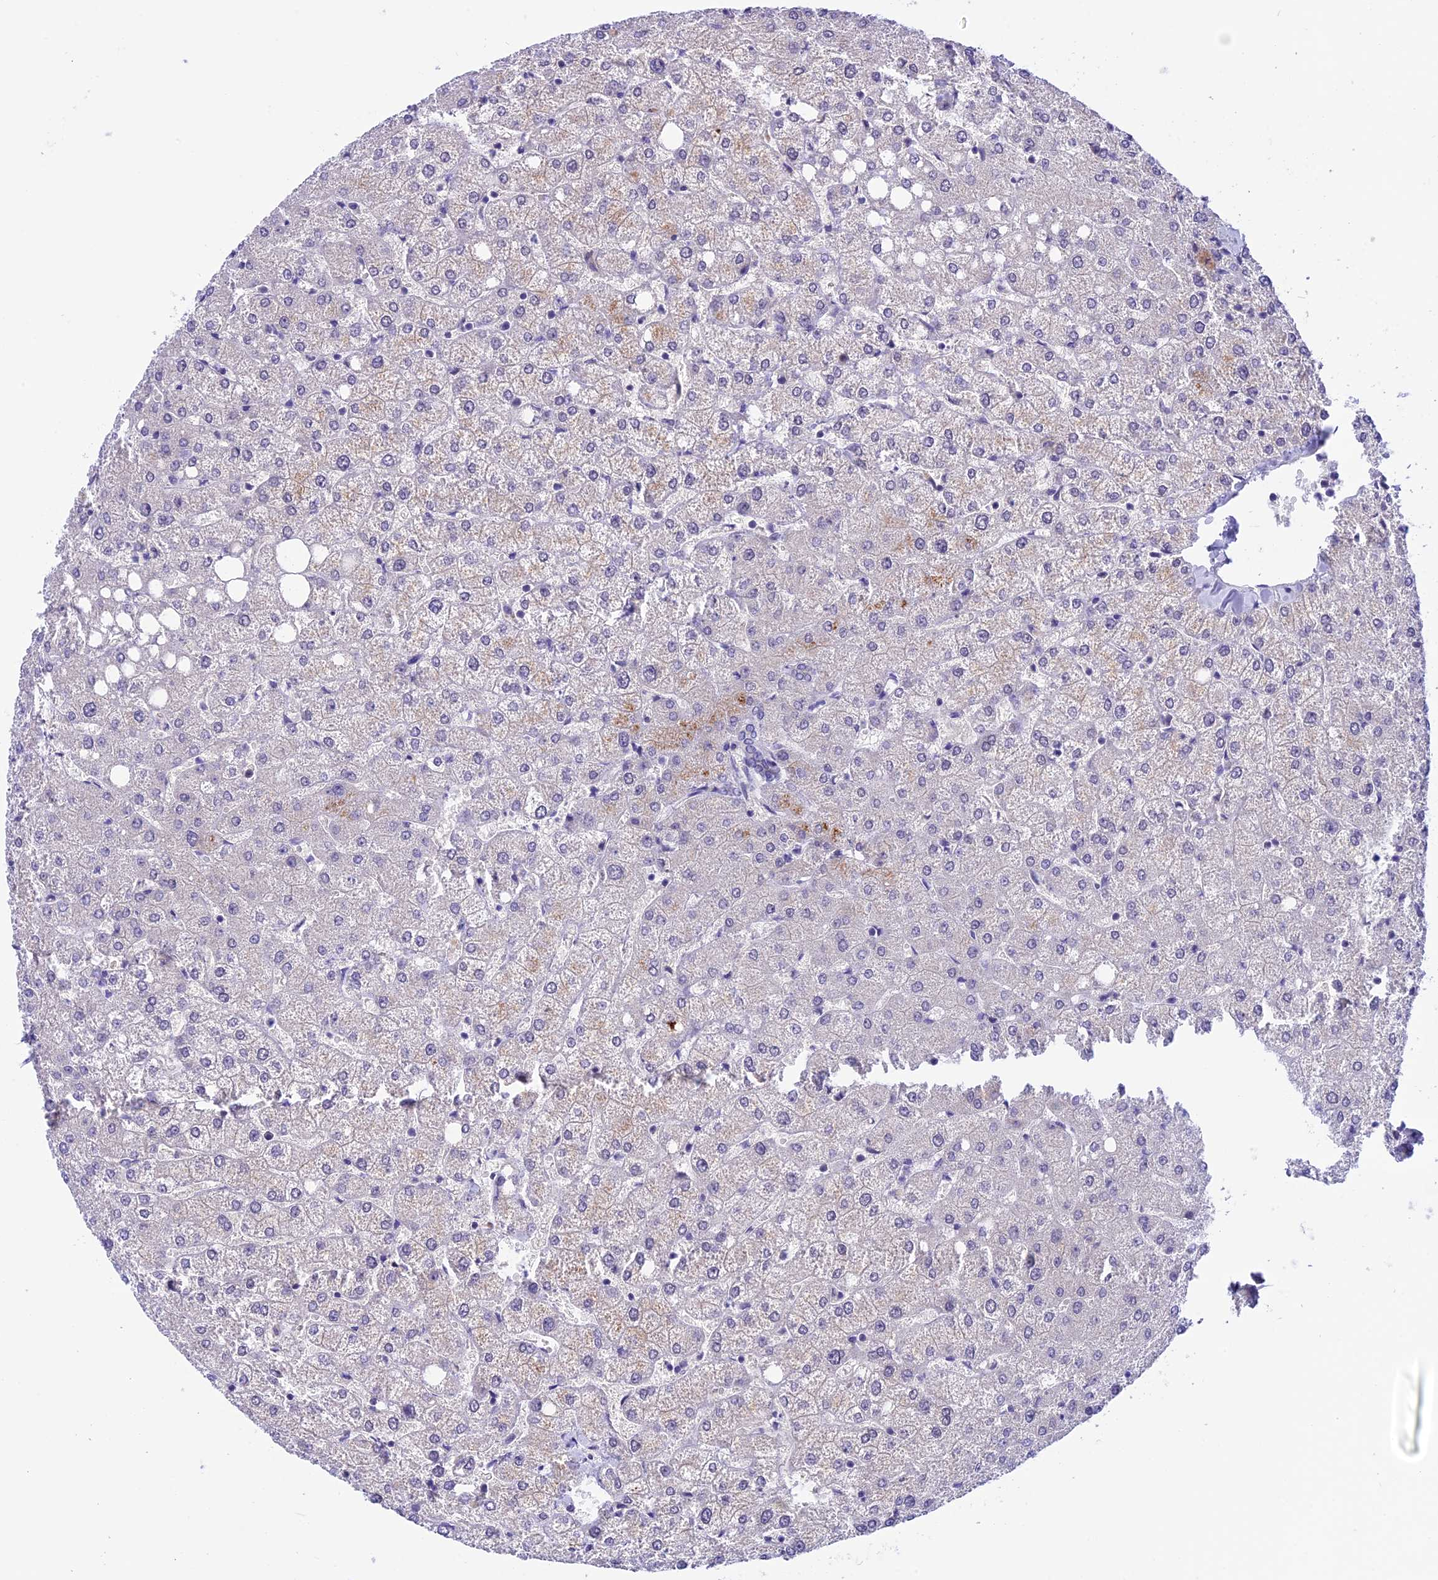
{"staining": {"intensity": "negative", "quantity": "none", "location": "none"}, "tissue": "liver", "cell_type": "Cholangiocytes", "image_type": "normal", "snomed": [{"axis": "morphology", "description": "Normal tissue, NOS"}, {"axis": "topography", "description": "Liver"}], "caption": "Immunohistochemistry (IHC) of normal liver demonstrates no positivity in cholangiocytes. The staining is performed using DAB brown chromogen with nuclei counter-stained in using hematoxylin.", "gene": "XKR7", "patient": {"sex": "female", "age": 54}}